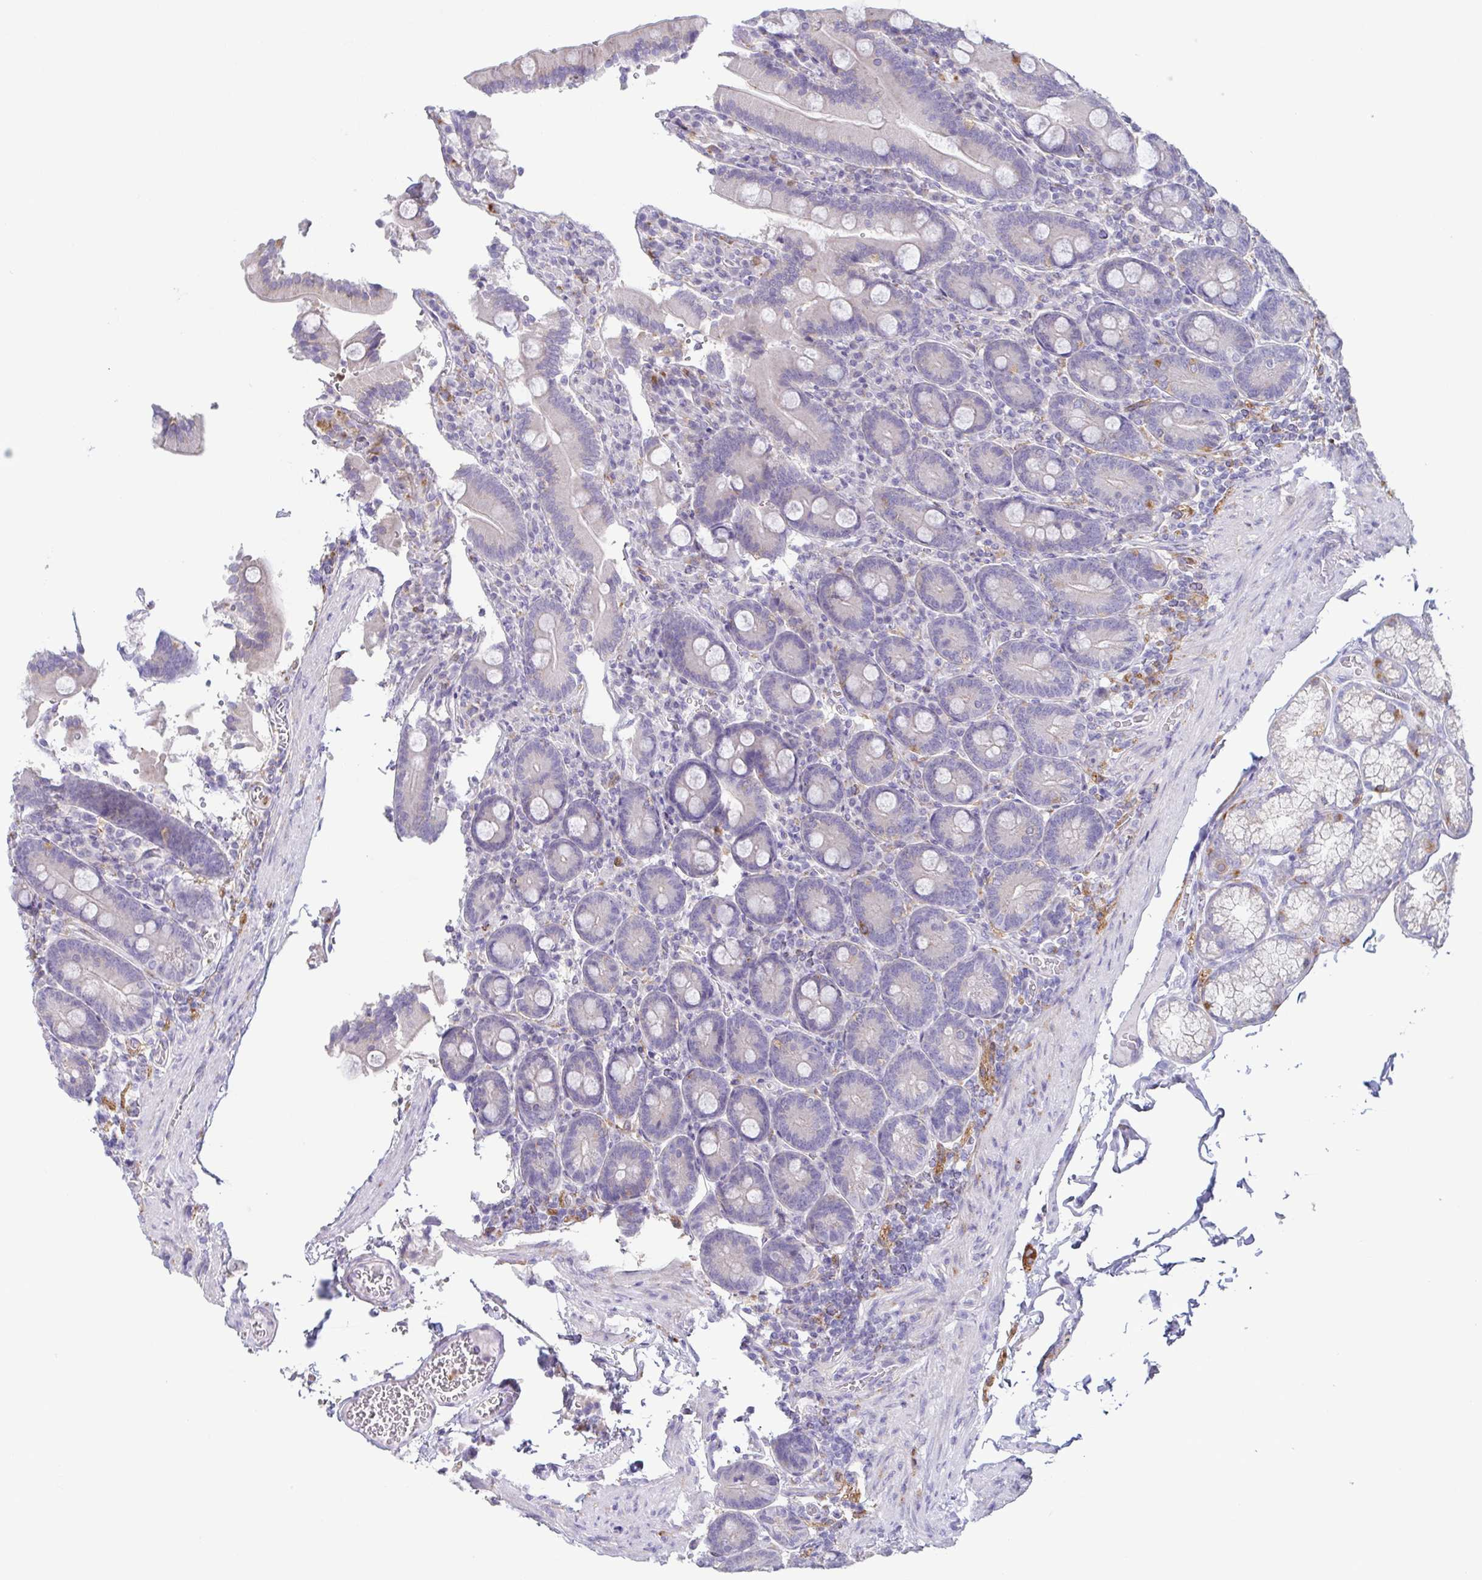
{"staining": {"intensity": "negative", "quantity": "none", "location": "none"}, "tissue": "duodenum", "cell_type": "Glandular cells", "image_type": "normal", "snomed": [{"axis": "morphology", "description": "Normal tissue, NOS"}, {"axis": "topography", "description": "Duodenum"}], "caption": "An IHC photomicrograph of benign duodenum is shown. There is no staining in glandular cells of duodenum.", "gene": "ATP6V1G2", "patient": {"sex": "female", "age": 62}}